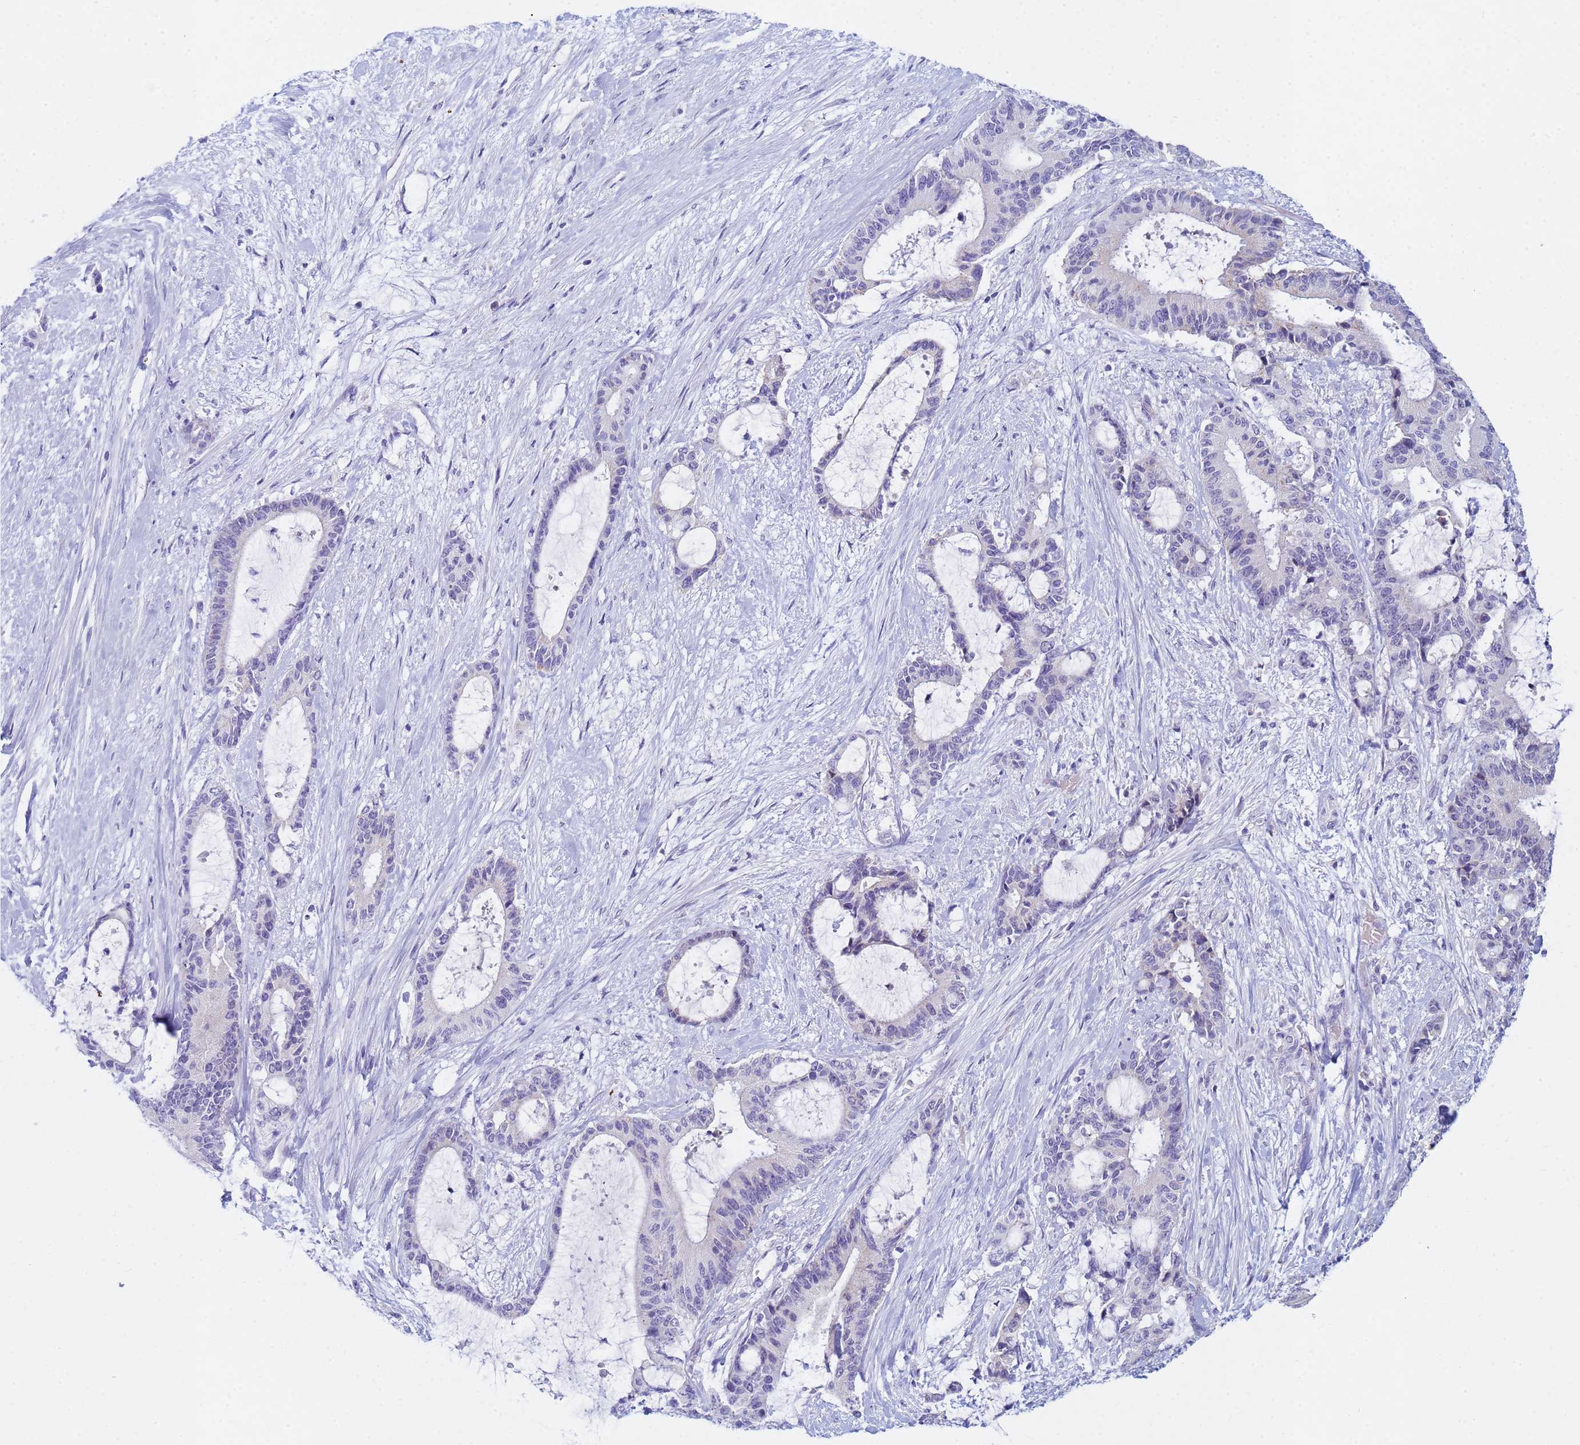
{"staining": {"intensity": "negative", "quantity": "none", "location": "none"}, "tissue": "liver cancer", "cell_type": "Tumor cells", "image_type": "cancer", "snomed": [{"axis": "morphology", "description": "Normal tissue, NOS"}, {"axis": "morphology", "description": "Cholangiocarcinoma"}, {"axis": "topography", "description": "Liver"}, {"axis": "topography", "description": "Peripheral nerve tissue"}], "caption": "Cholangiocarcinoma (liver) was stained to show a protein in brown. There is no significant positivity in tumor cells.", "gene": "TNPO2", "patient": {"sex": "female", "age": 73}}